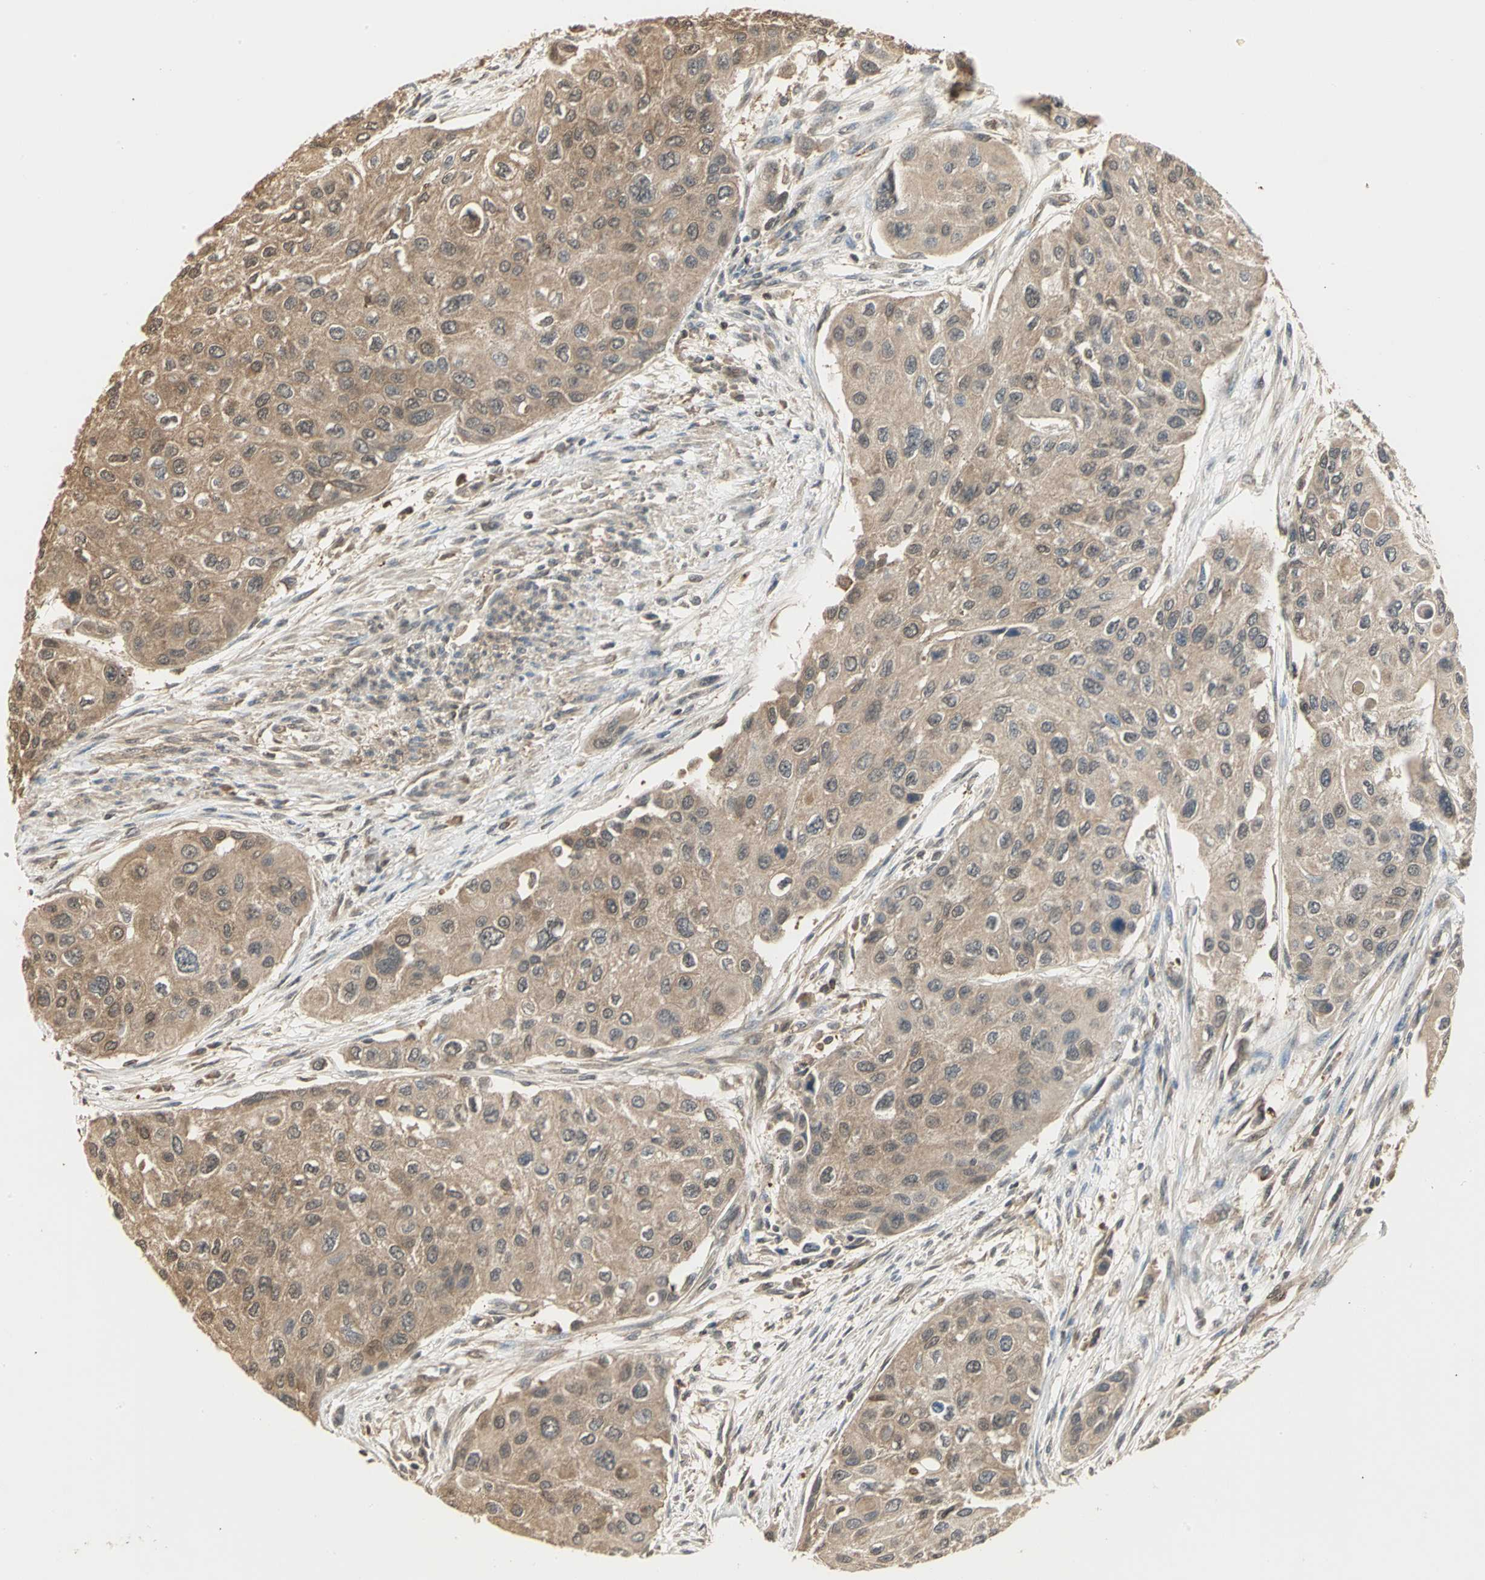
{"staining": {"intensity": "moderate", "quantity": ">75%", "location": "cytoplasmic/membranous"}, "tissue": "urothelial cancer", "cell_type": "Tumor cells", "image_type": "cancer", "snomed": [{"axis": "morphology", "description": "Urothelial carcinoma, High grade"}, {"axis": "topography", "description": "Urinary bladder"}], "caption": "Urothelial cancer tissue demonstrates moderate cytoplasmic/membranous positivity in about >75% of tumor cells, visualized by immunohistochemistry. Using DAB (brown) and hematoxylin (blue) stains, captured at high magnification using brightfield microscopy.", "gene": "PARK7", "patient": {"sex": "female", "age": 56}}